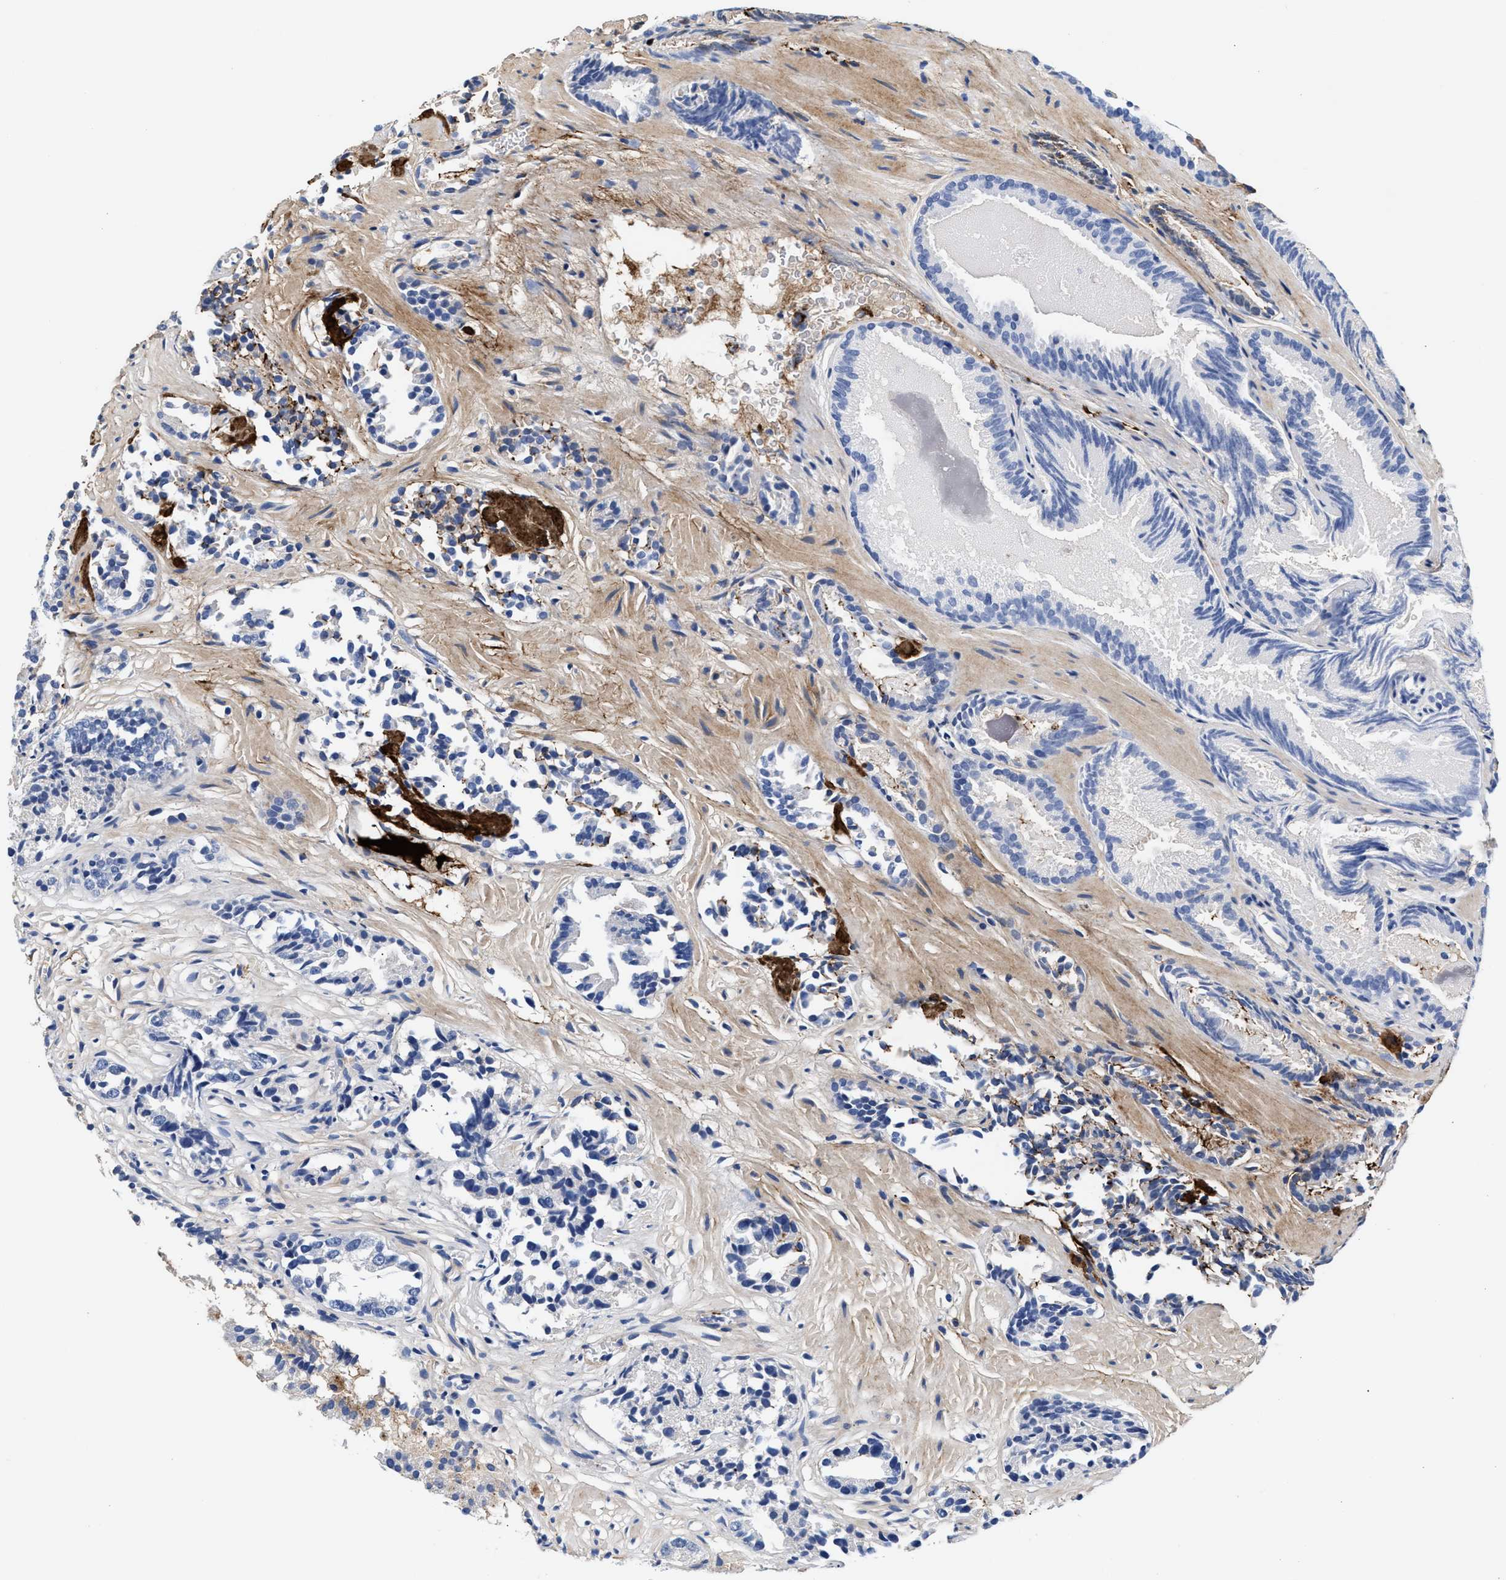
{"staining": {"intensity": "negative", "quantity": "none", "location": "none"}, "tissue": "prostate cancer", "cell_type": "Tumor cells", "image_type": "cancer", "snomed": [{"axis": "morphology", "description": "Adenocarcinoma, Low grade"}, {"axis": "topography", "description": "Prostate"}], "caption": "An IHC photomicrograph of prostate low-grade adenocarcinoma is shown. There is no staining in tumor cells of prostate low-grade adenocarcinoma.", "gene": "ACTL7B", "patient": {"sex": "male", "age": 51}}